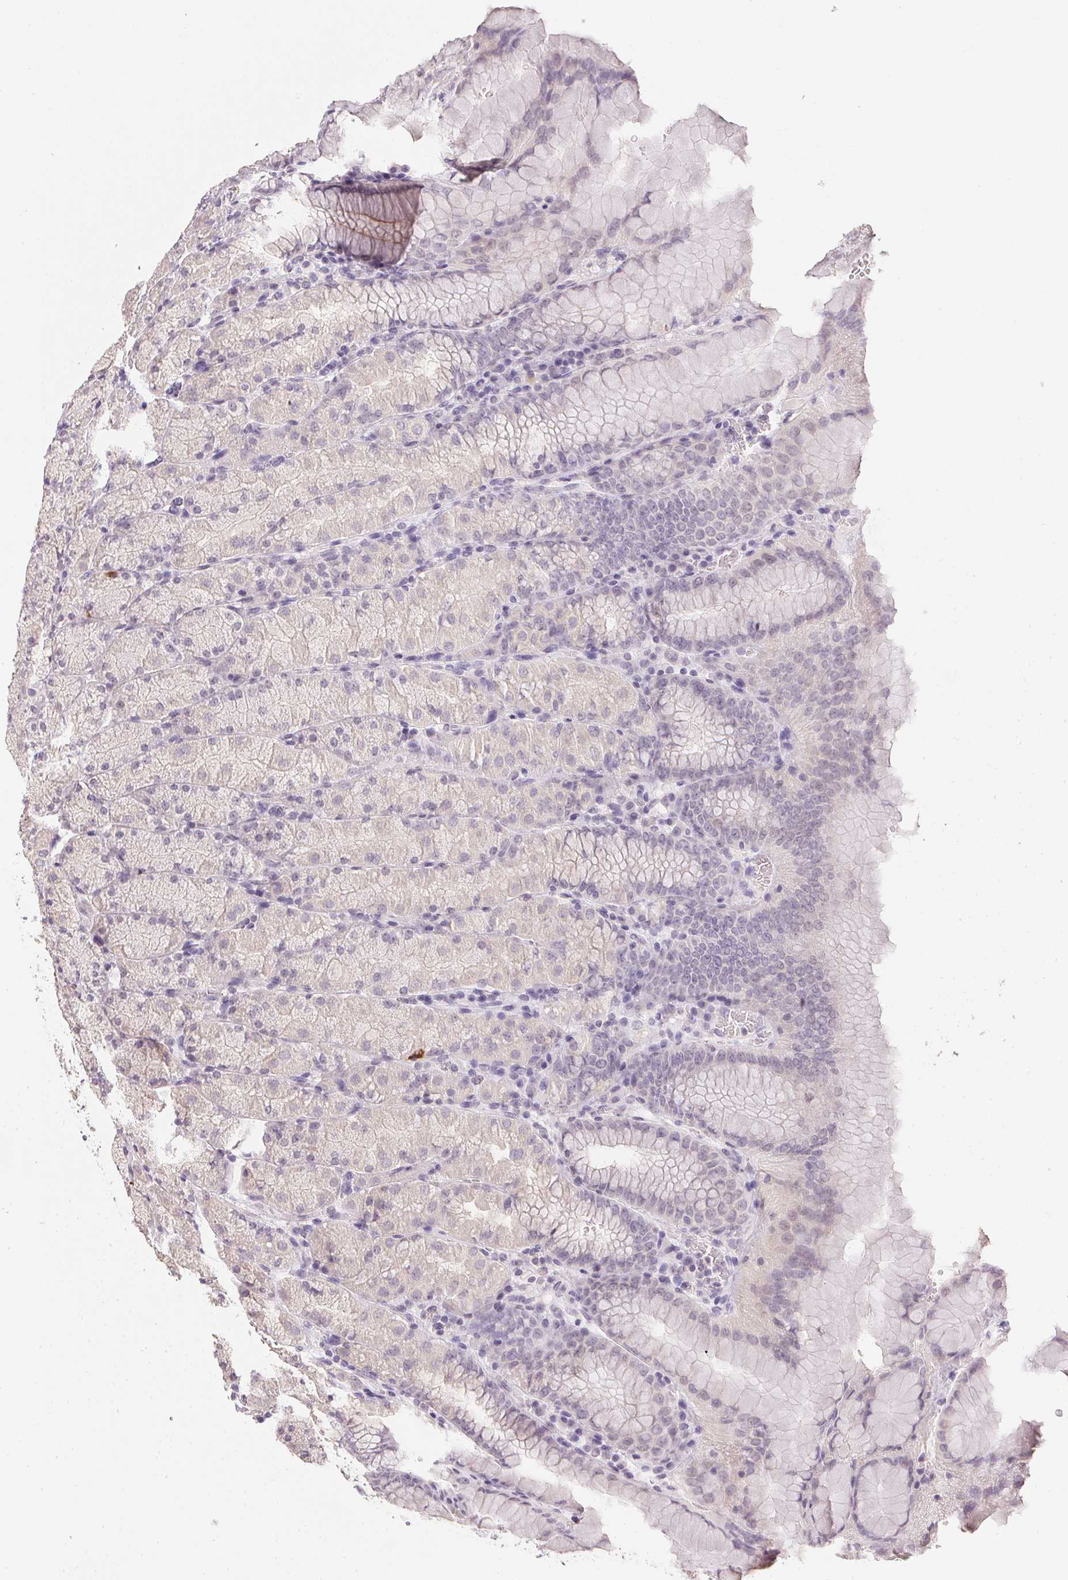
{"staining": {"intensity": "negative", "quantity": "none", "location": "none"}, "tissue": "stomach", "cell_type": "Glandular cells", "image_type": "normal", "snomed": [{"axis": "morphology", "description": "Normal tissue, NOS"}, {"axis": "topography", "description": "Stomach, upper"}, {"axis": "topography", "description": "Stomach"}], "caption": "DAB (3,3'-diaminobenzidine) immunohistochemical staining of normal stomach shows no significant staining in glandular cells. The staining is performed using DAB (3,3'-diaminobenzidine) brown chromogen with nuclei counter-stained in using hematoxylin.", "gene": "PPY", "patient": {"sex": "male", "age": 76}}